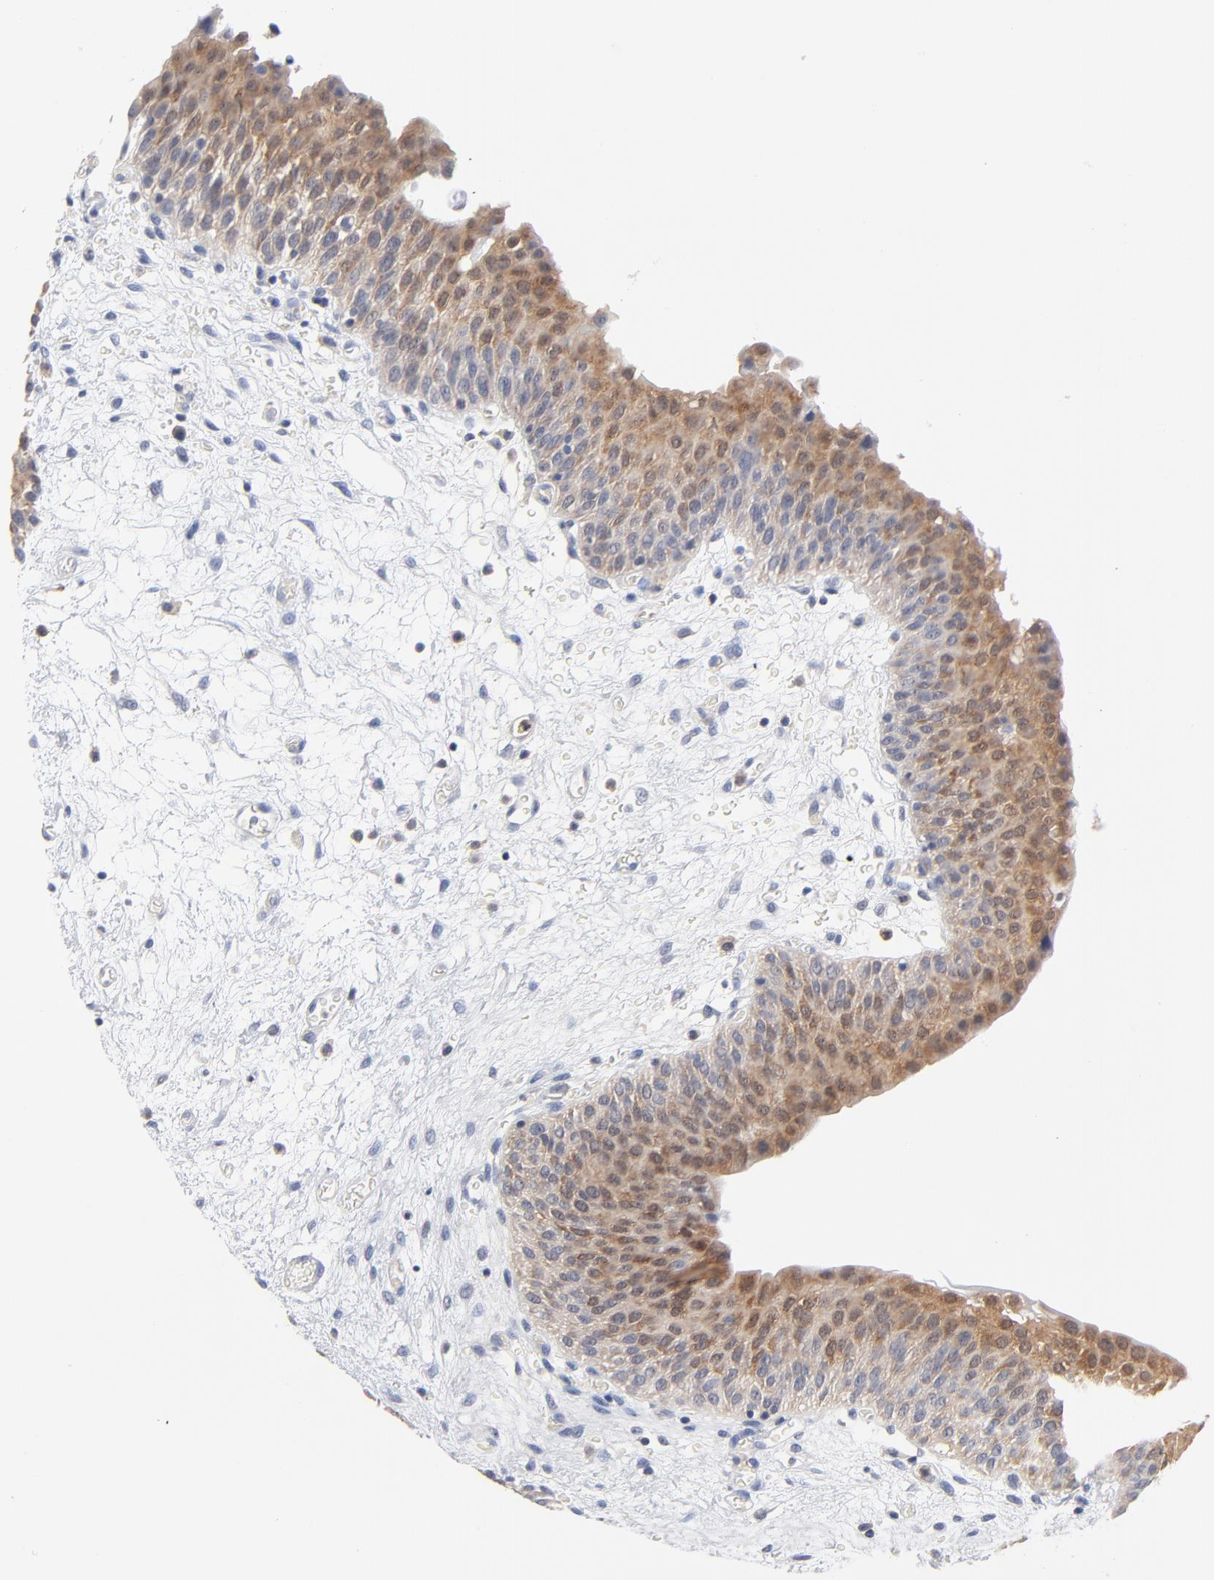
{"staining": {"intensity": "moderate", "quantity": "25%-75%", "location": "cytoplasmic/membranous,nuclear"}, "tissue": "urinary bladder", "cell_type": "Urothelial cells", "image_type": "normal", "snomed": [{"axis": "morphology", "description": "Normal tissue, NOS"}, {"axis": "morphology", "description": "Dysplasia, NOS"}, {"axis": "topography", "description": "Urinary bladder"}], "caption": "Moderate cytoplasmic/membranous,nuclear positivity for a protein is present in about 25%-75% of urothelial cells of benign urinary bladder using immunohistochemistry (IHC).", "gene": "CAB39L", "patient": {"sex": "male", "age": 35}}